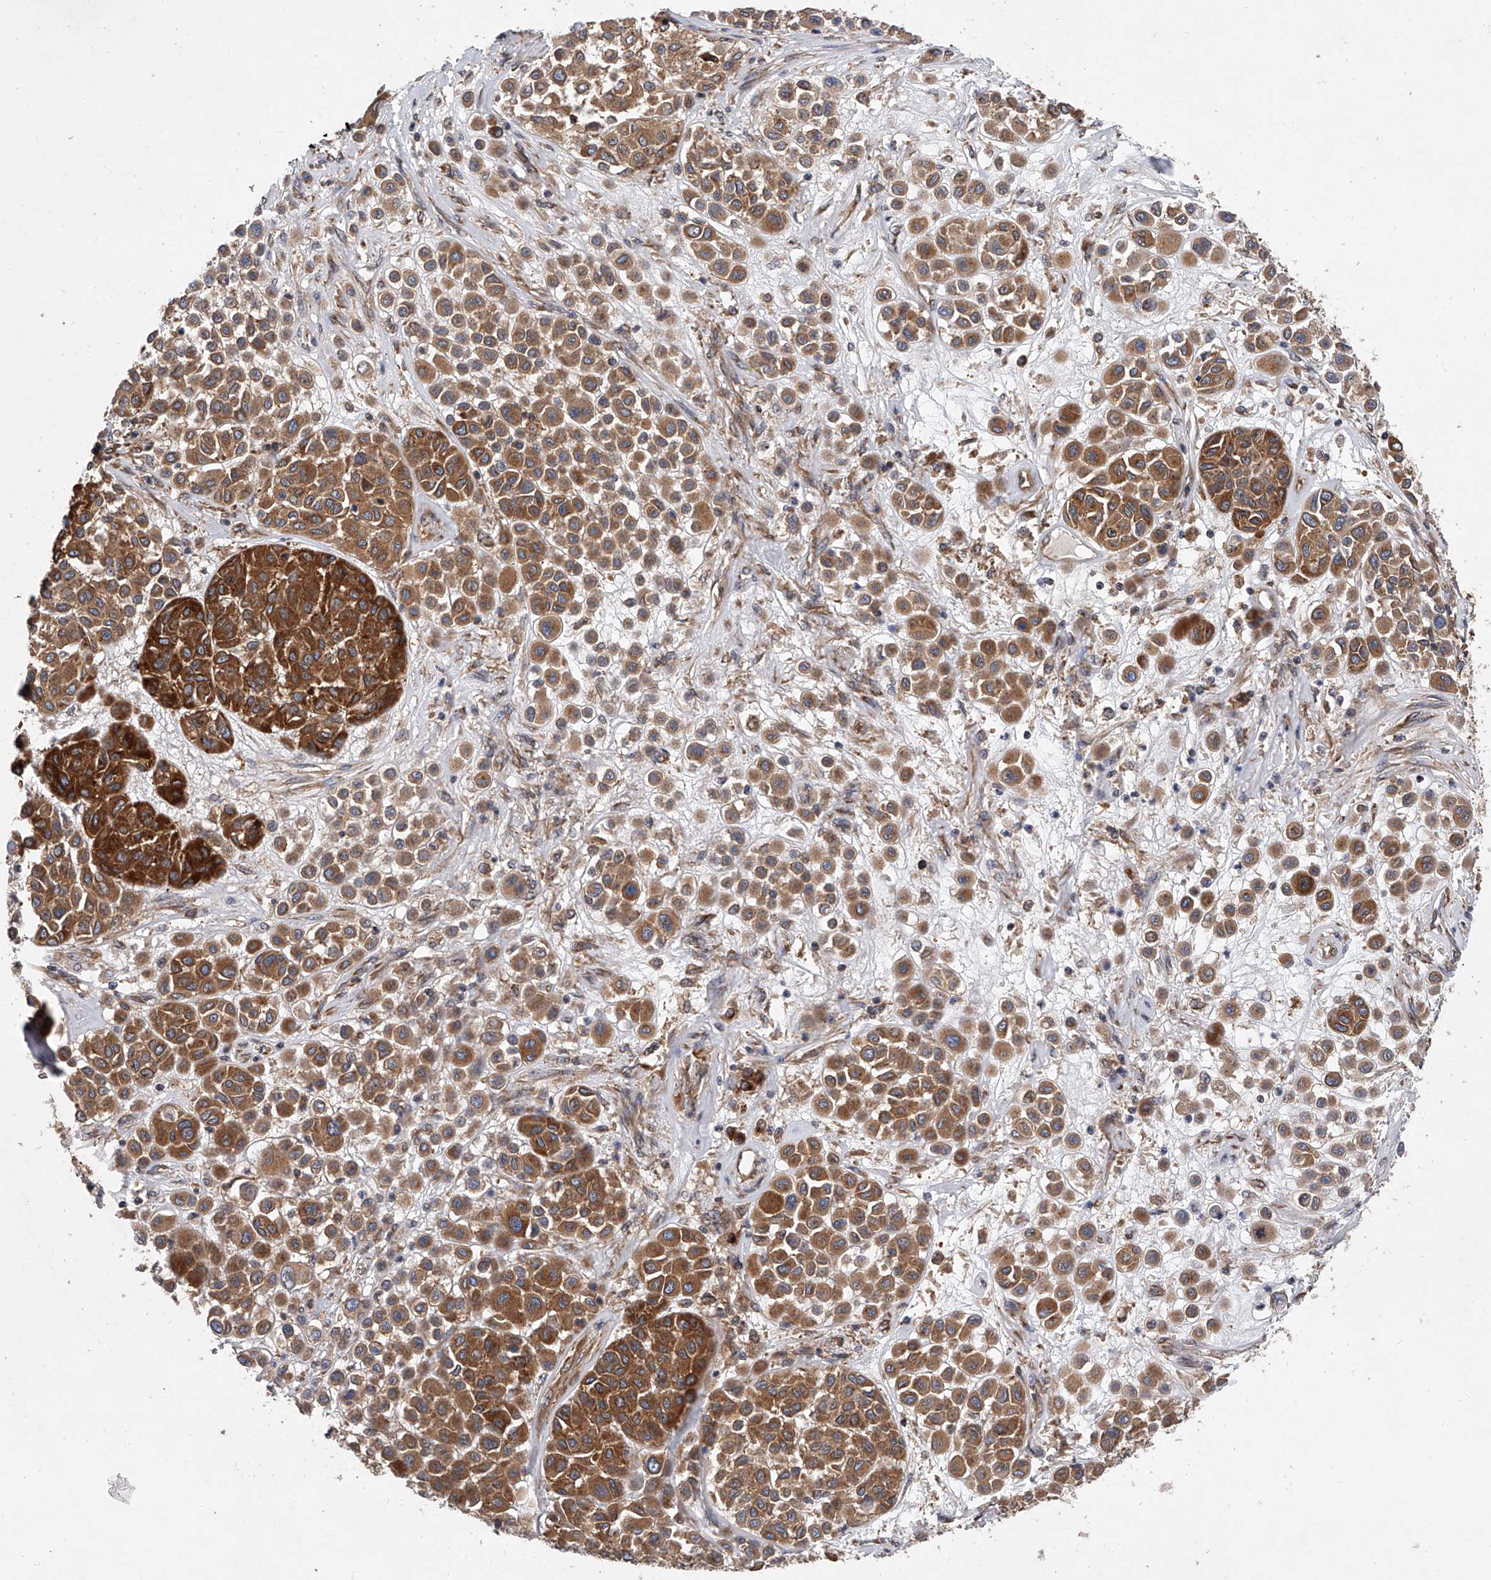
{"staining": {"intensity": "strong", "quantity": ">75%", "location": "cytoplasmic/membranous"}, "tissue": "melanoma", "cell_type": "Tumor cells", "image_type": "cancer", "snomed": [{"axis": "morphology", "description": "Malignant melanoma, Metastatic site"}, {"axis": "topography", "description": "Soft tissue"}], "caption": "Strong cytoplasmic/membranous protein positivity is appreciated in approximately >75% of tumor cells in melanoma.", "gene": "CFAP410", "patient": {"sex": "male", "age": 41}}